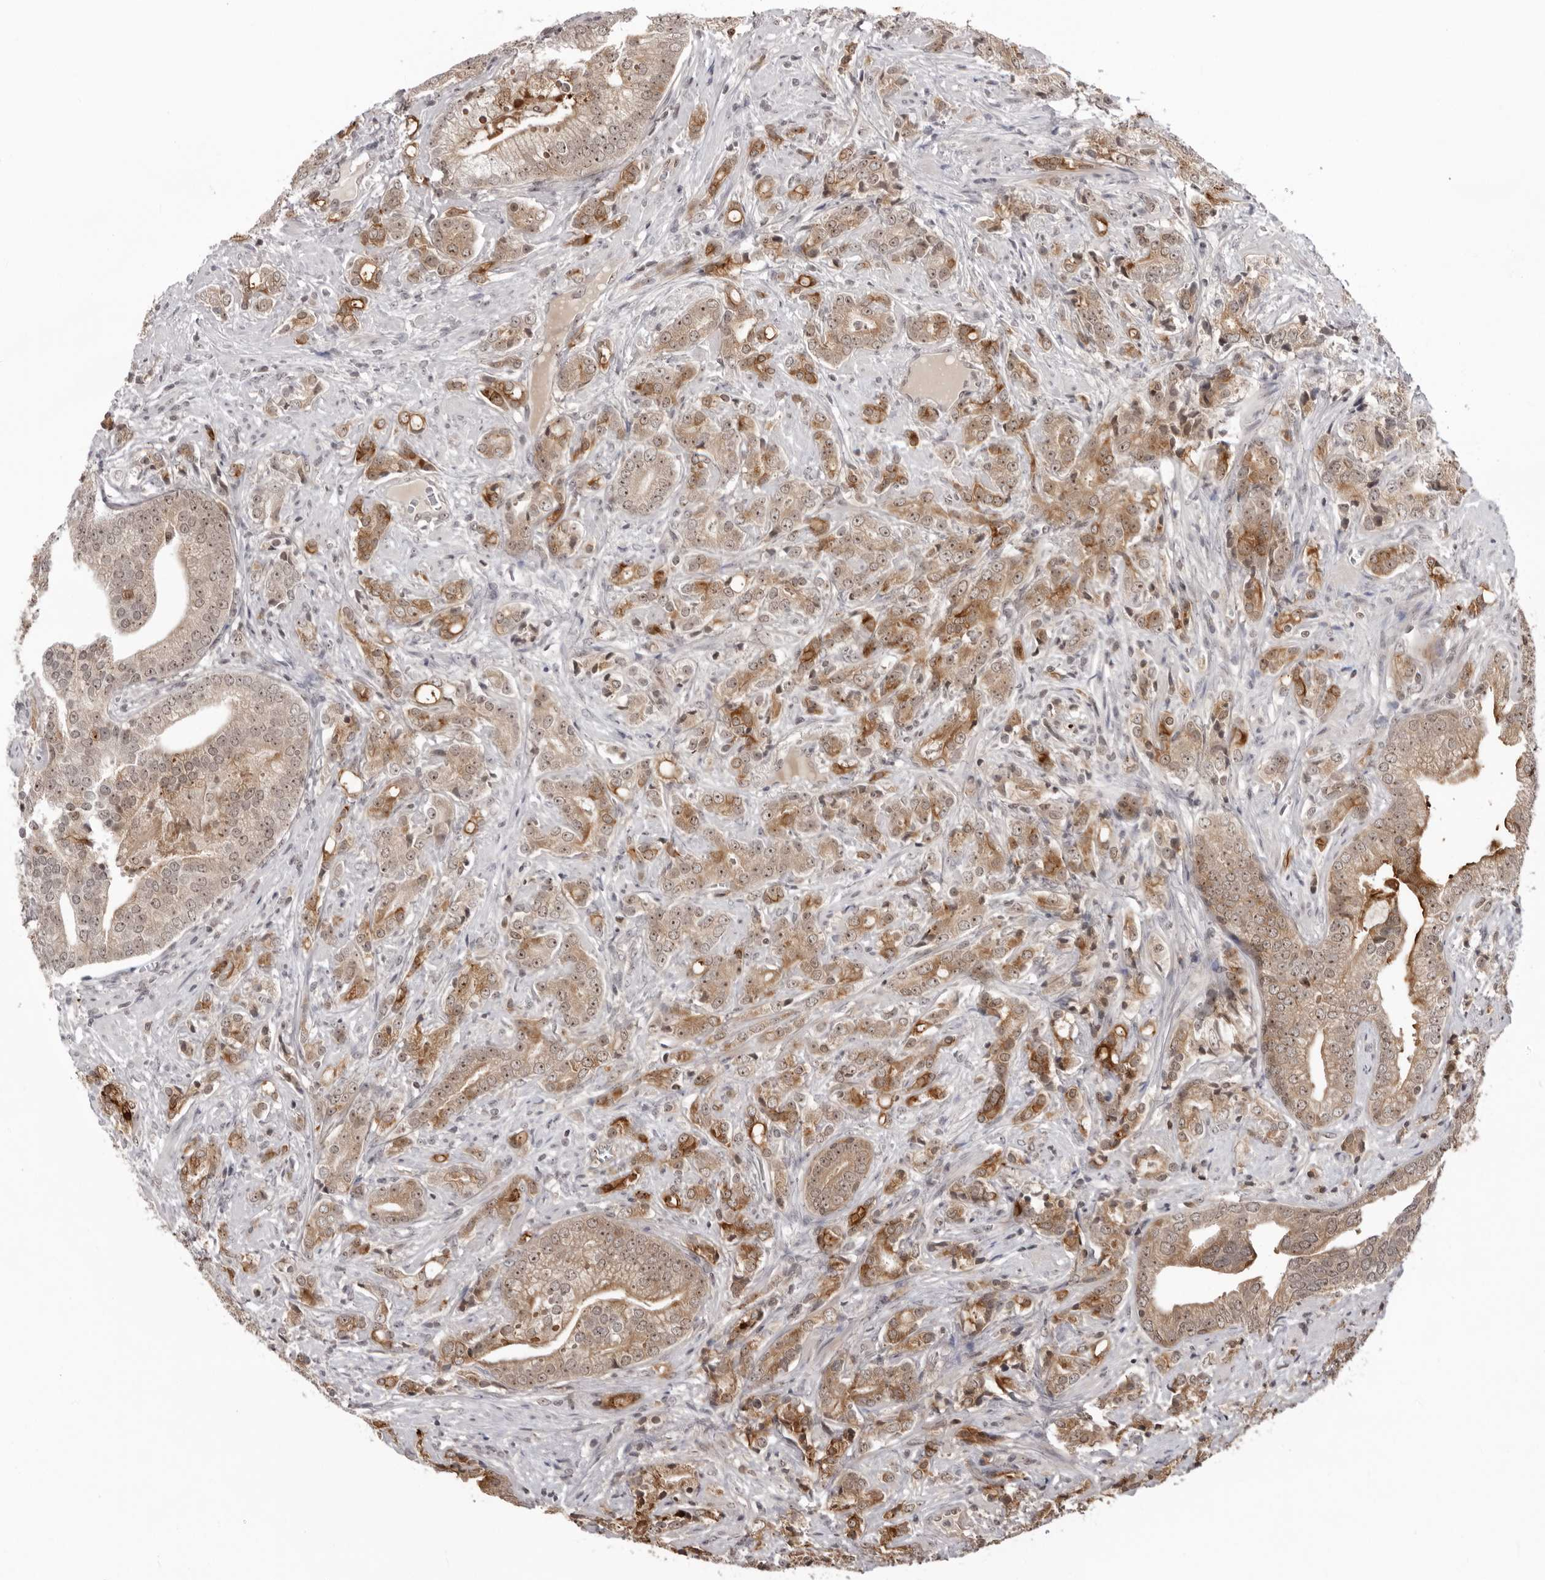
{"staining": {"intensity": "moderate", "quantity": ">75%", "location": "cytoplasmic/membranous,nuclear"}, "tissue": "prostate cancer", "cell_type": "Tumor cells", "image_type": "cancer", "snomed": [{"axis": "morphology", "description": "Adenocarcinoma, High grade"}, {"axis": "topography", "description": "Prostate"}], "caption": "This is a photomicrograph of immunohistochemistry (IHC) staining of prostate adenocarcinoma (high-grade), which shows moderate expression in the cytoplasmic/membranous and nuclear of tumor cells.", "gene": "EXOSC10", "patient": {"sex": "male", "age": 57}}